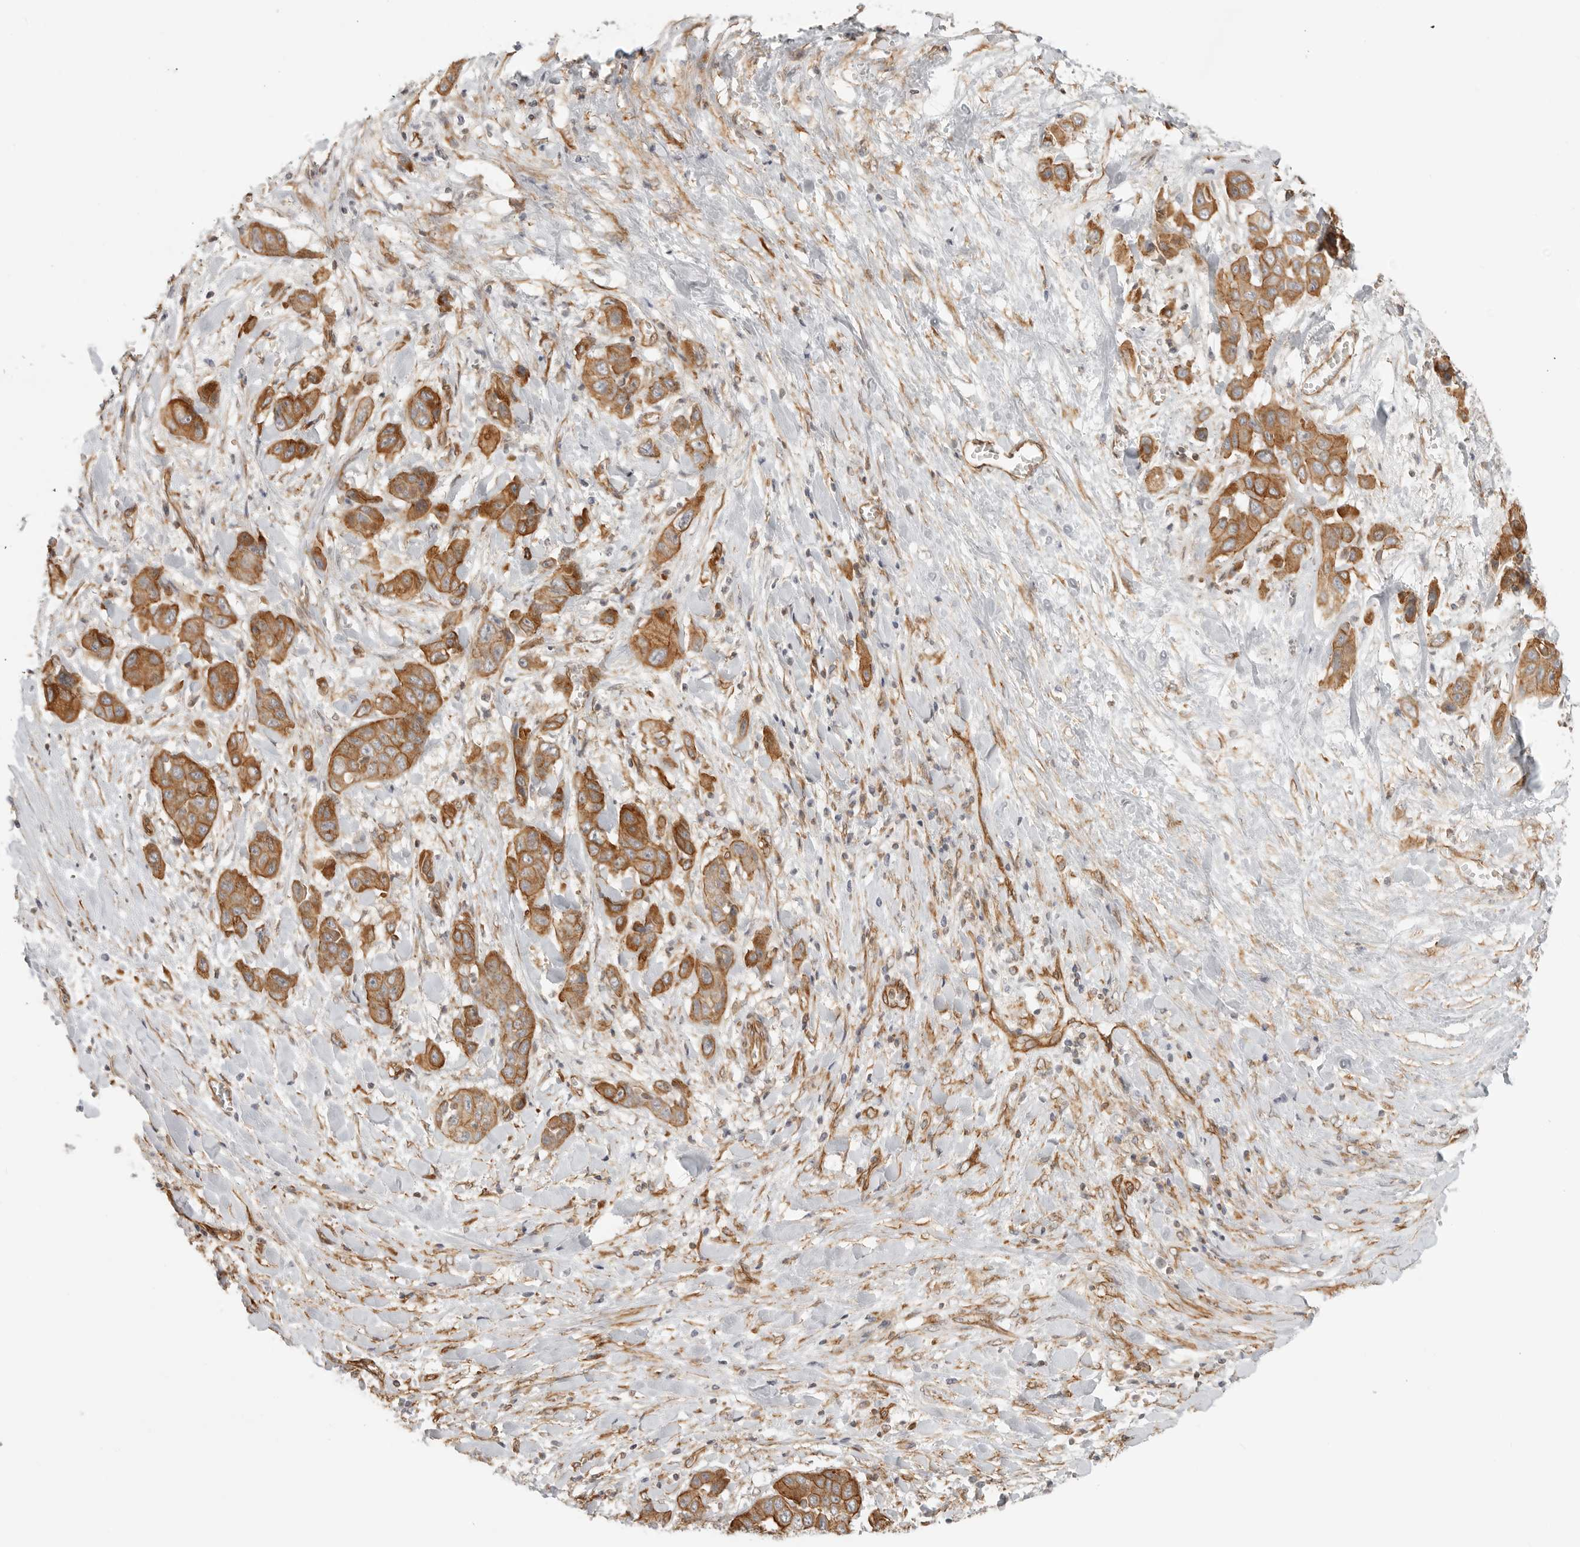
{"staining": {"intensity": "moderate", "quantity": ">75%", "location": "cytoplasmic/membranous"}, "tissue": "liver cancer", "cell_type": "Tumor cells", "image_type": "cancer", "snomed": [{"axis": "morphology", "description": "Cholangiocarcinoma"}, {"axis": "topography", "description": "Liver"}], "caption": "Liver cancer stained for a protein (brown) shows moderate cytoplasmic/membranous positive positivity in about >75% of tumor cells.", "gene": "ATOH7", "patient": {"sex": "female", "age": 52}}